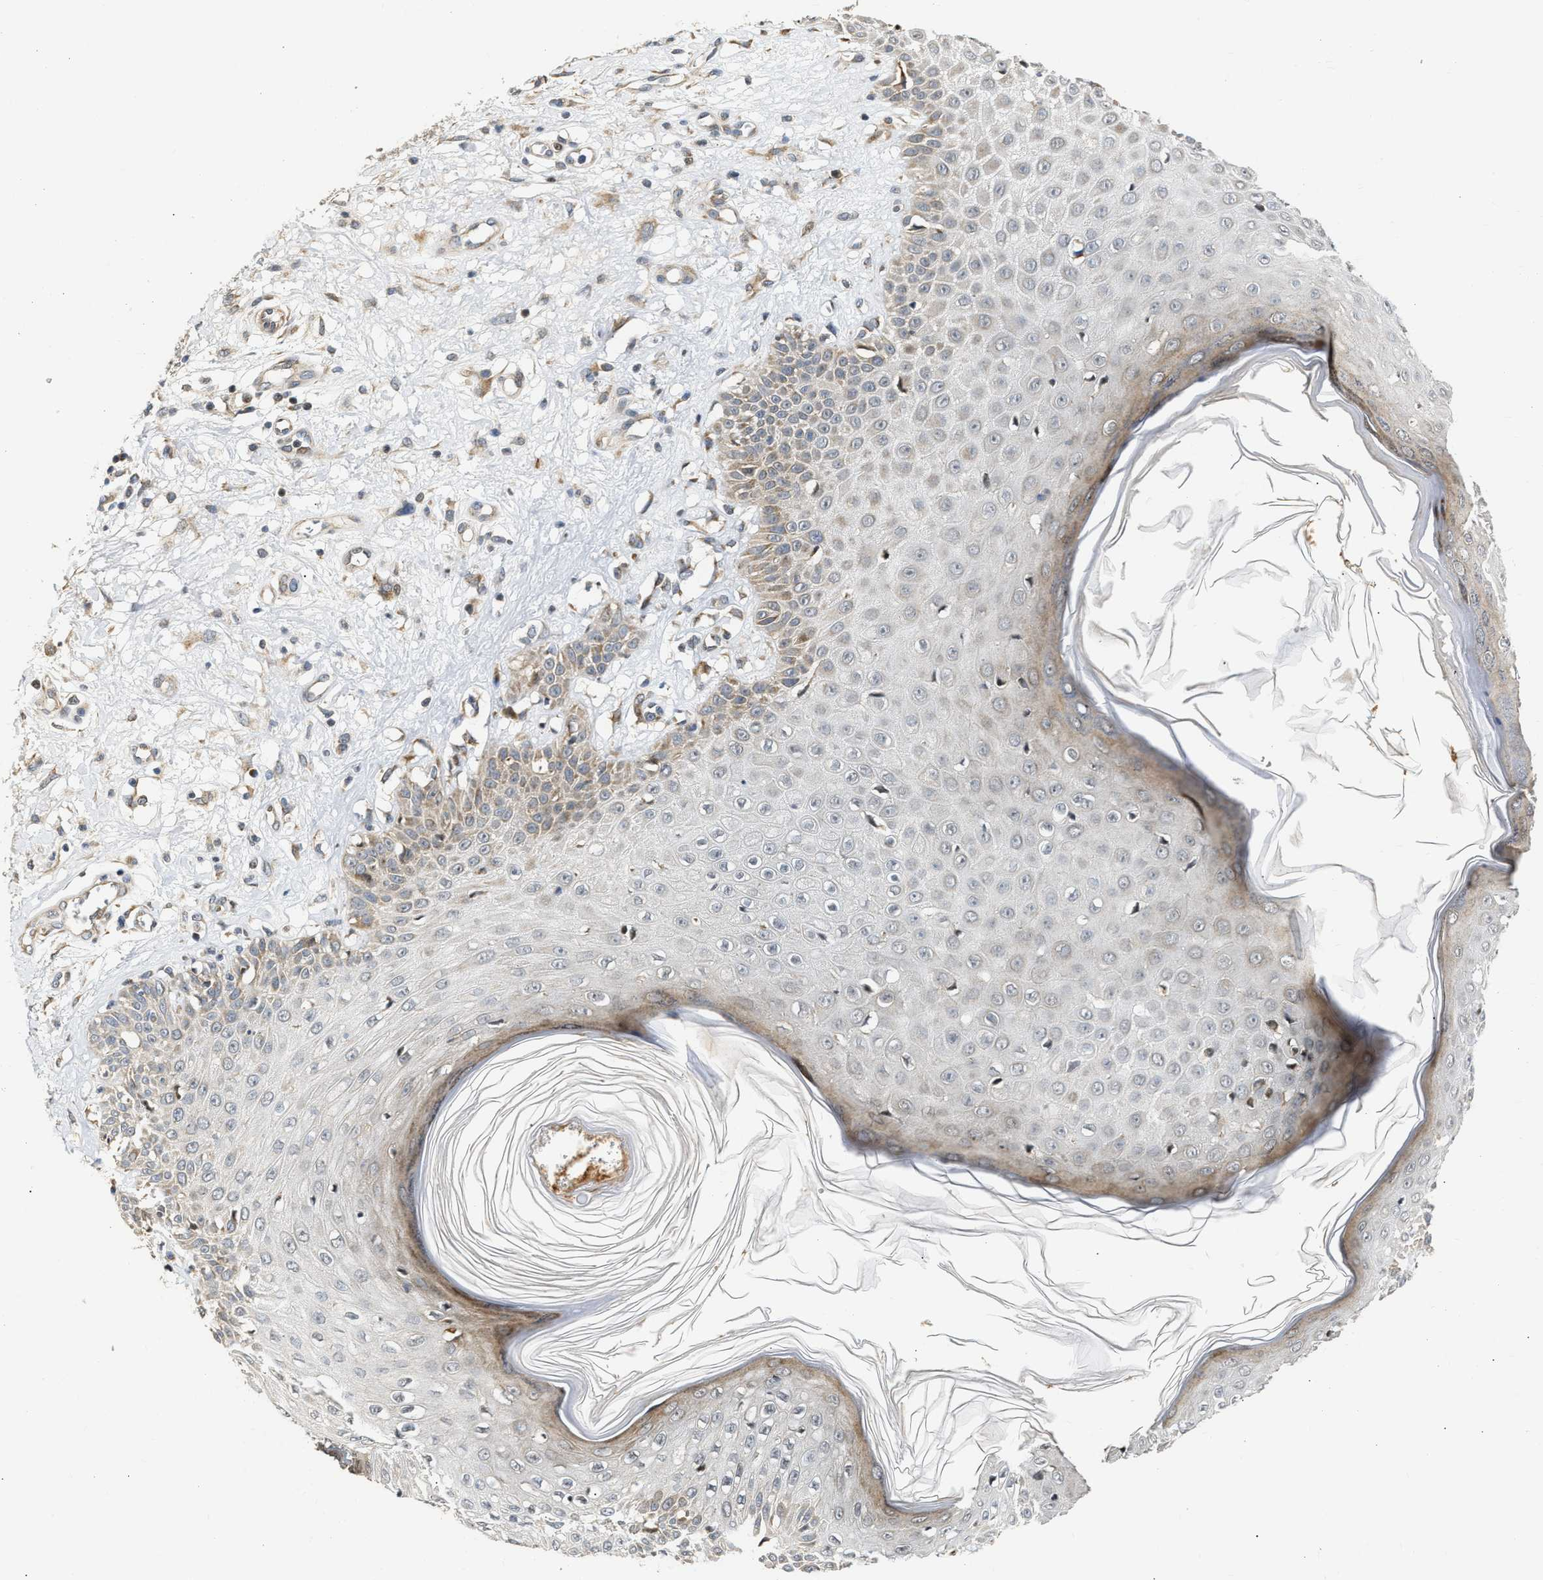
{"staining": {"intensity": "weak", "quantity": "25%-75%", "location": "cytoplasmic/membranous"}, "tissue": "skin cancer", "cell_type": "Tumor cells", "image_type": "cancer", "snomed": [{"axis": "morphology", "description": "Squamous cell carcinoma, NOS"}, {"axis": "topography", "description": "Skin"}], "caption": "Skin cancer (squamous cell carcinoma) tissue exhibits weak cytoplasmic/membranous expression in approximately 25%-75% of tumor cells (Brightfield microscopy of DAB IHC at high magnification).", "gene": "DEPTOR", "patient": {"sex": "female", "age": 78}}